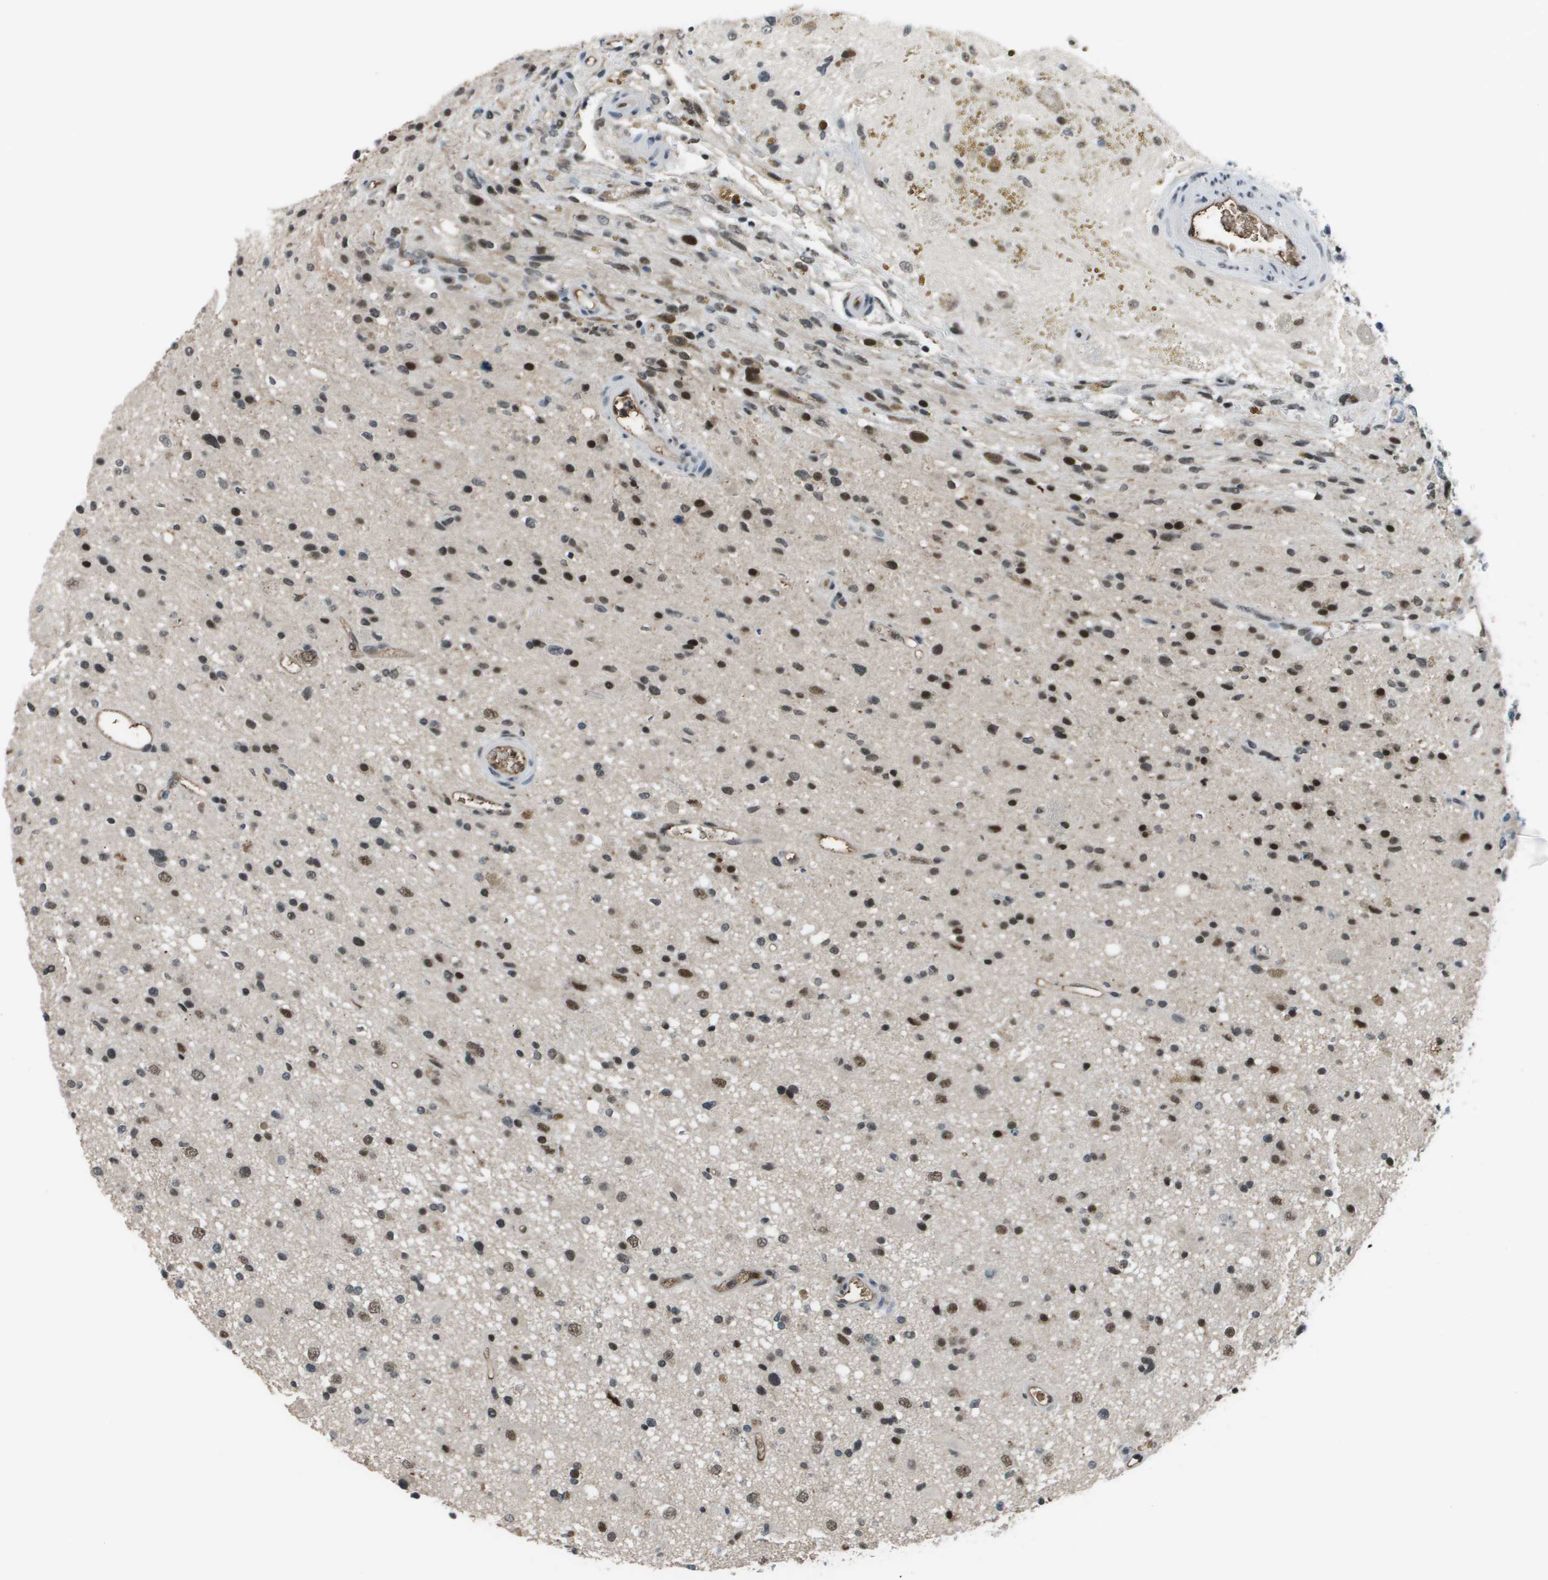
{"staining": {"intensity": "strong", "quantity": ">75%", "location": "nuclear"}, "tissue": "glioma", "cell_type": "Tumor cells", "image_type": "cancer", "snomed": [{"axis": "morphology", "description": "Glioma, malignant, High grade"}, {"axis": "topography", "description": "Brain"}], "caption": "Protein expression analysis of human high-grade glioma (malignant) reveals strong nuclear staining in approximately >75% of tumor cells.", "gene": "THRAP3", "patient": {"sex": "male", "age": 33}}